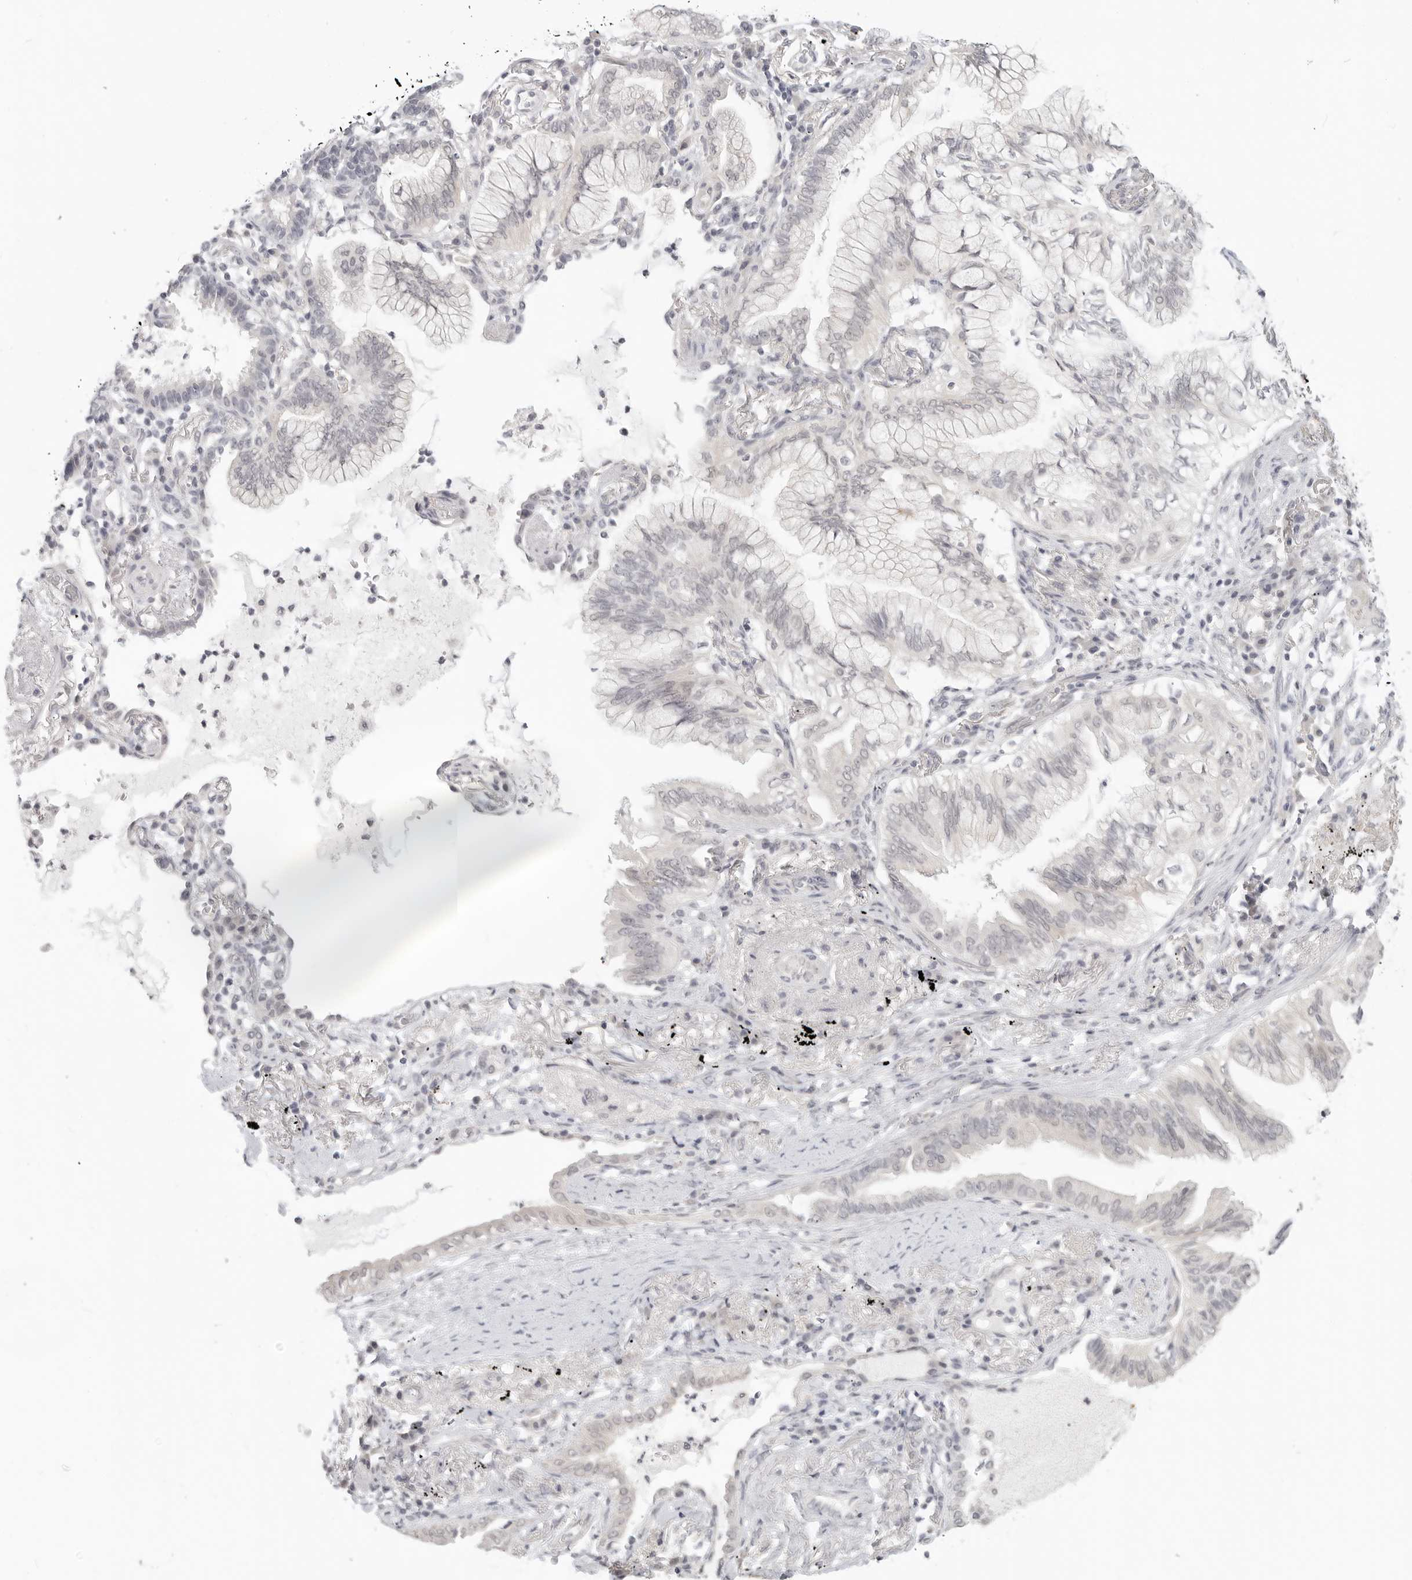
{"staining": {"intensity": "negative", "quantity": "none", "location": "none"}, "tissue": "lung cancer", "cell_type": "Tumor cells", "image_type": "cancer", "snomed": [{"axis": "morphology", "description": "Adenocarcinoma, NOS"}, {"axis": "topography", "description": "Lung"}], "caption": "The micrograph shows no significant staining in tumor cells of lung cancer. Nuclei are stained in blue.", "gene": "KLK11", "patient": {"sex": "female", "age": 70}}